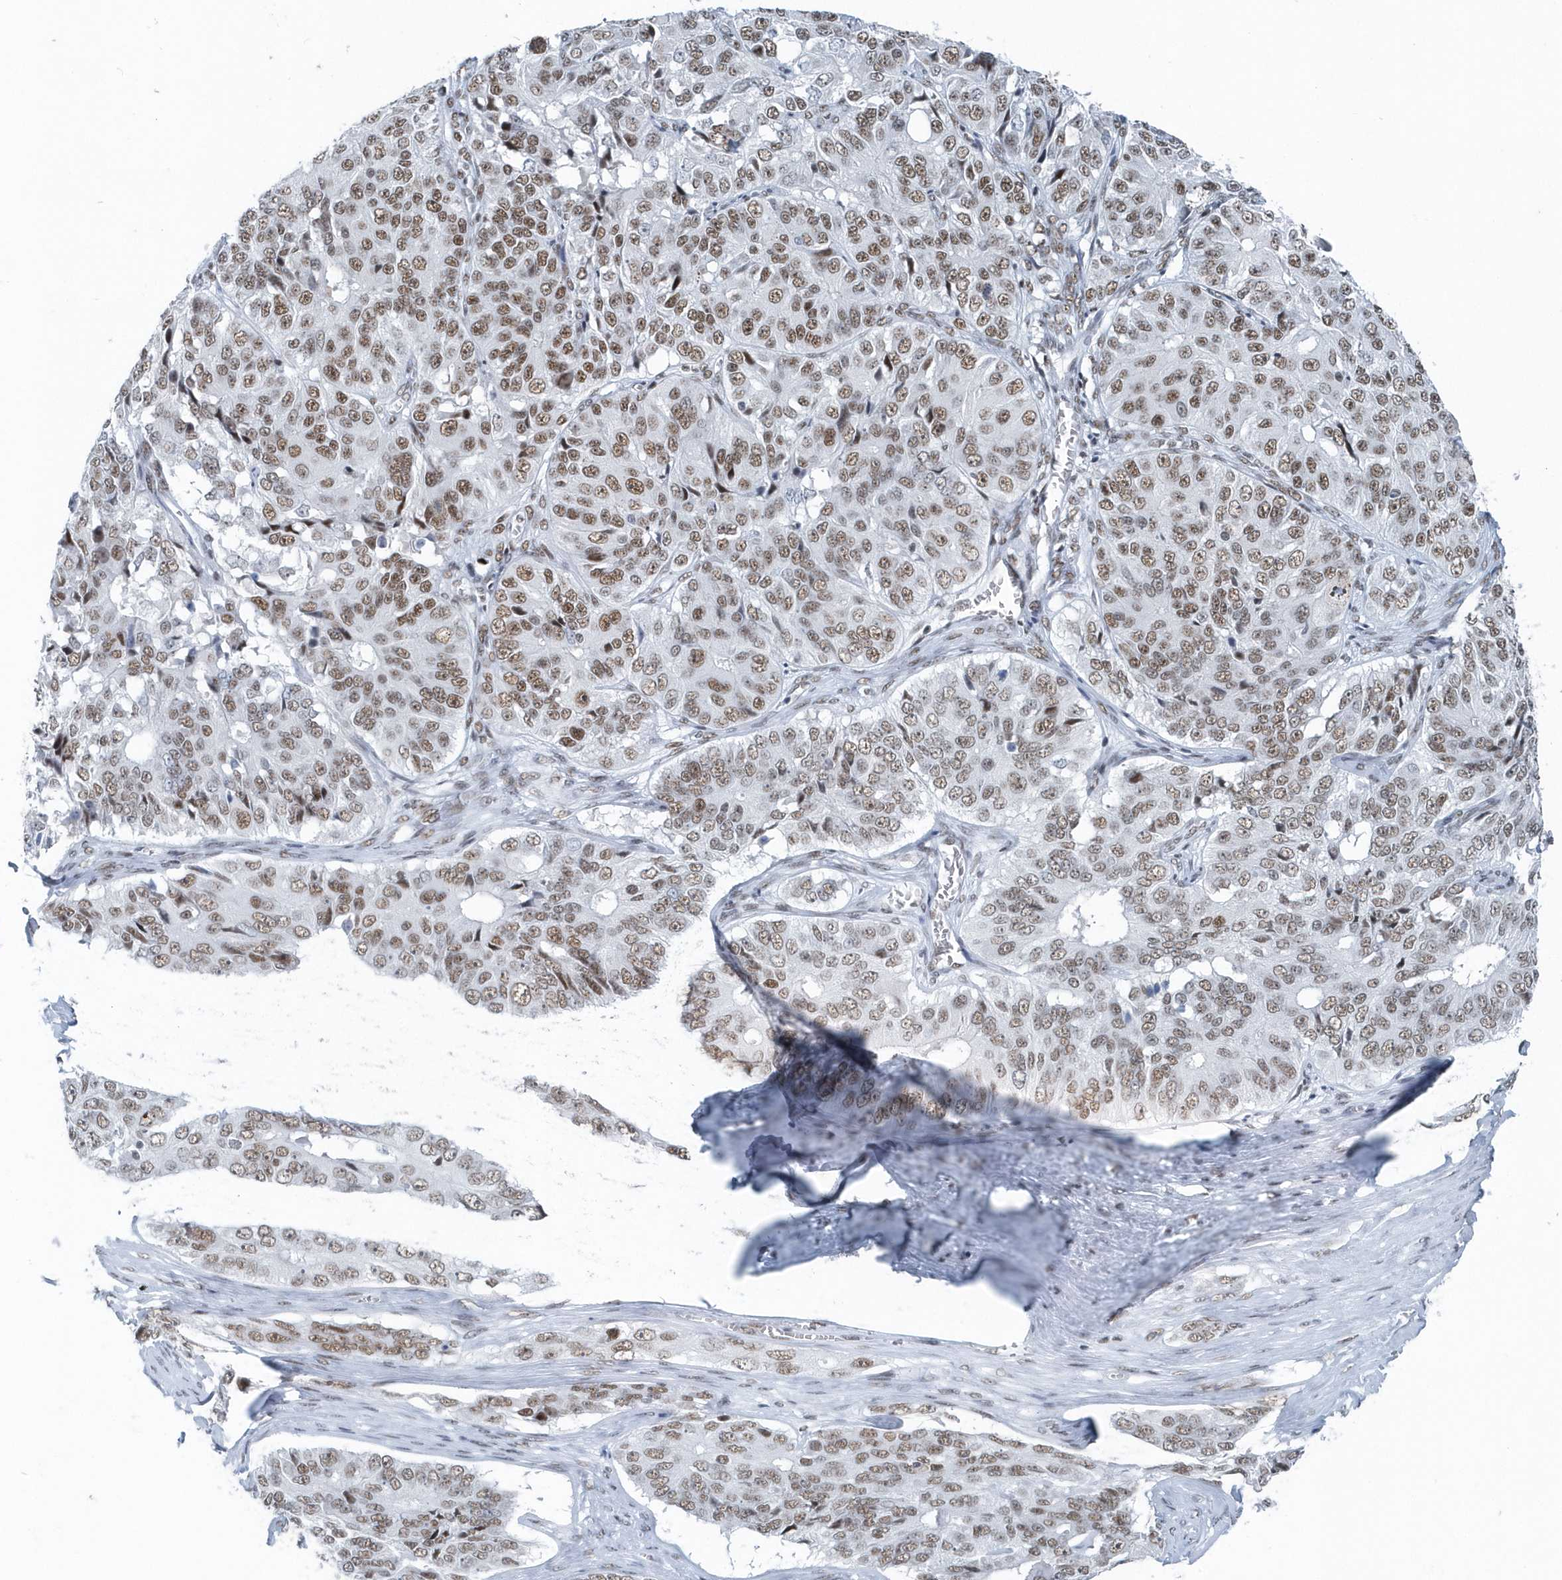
{"staining": {"intensity": "moderate", "quantity": ">75%", "location": "nuclear"}, "tissue": "ovarian cancer", "cell_type": "Tumor cells", "image_type": "cancer", "snomed": [{"axis": "morphology", "description": "Carcinoma, endometroid"}, {"axis": "topography", "description": "Ovary"}], "caption": "Immunohistochemistry (IHC) micrograph of human ovarian endometroid carcinoma stained for a protein (brown), which reveals medium levels of moderate nuclear staining in about >75% of tumor cells.", "gene": "FIP1L1", "patient": {"sex": "female", "age": 51}}